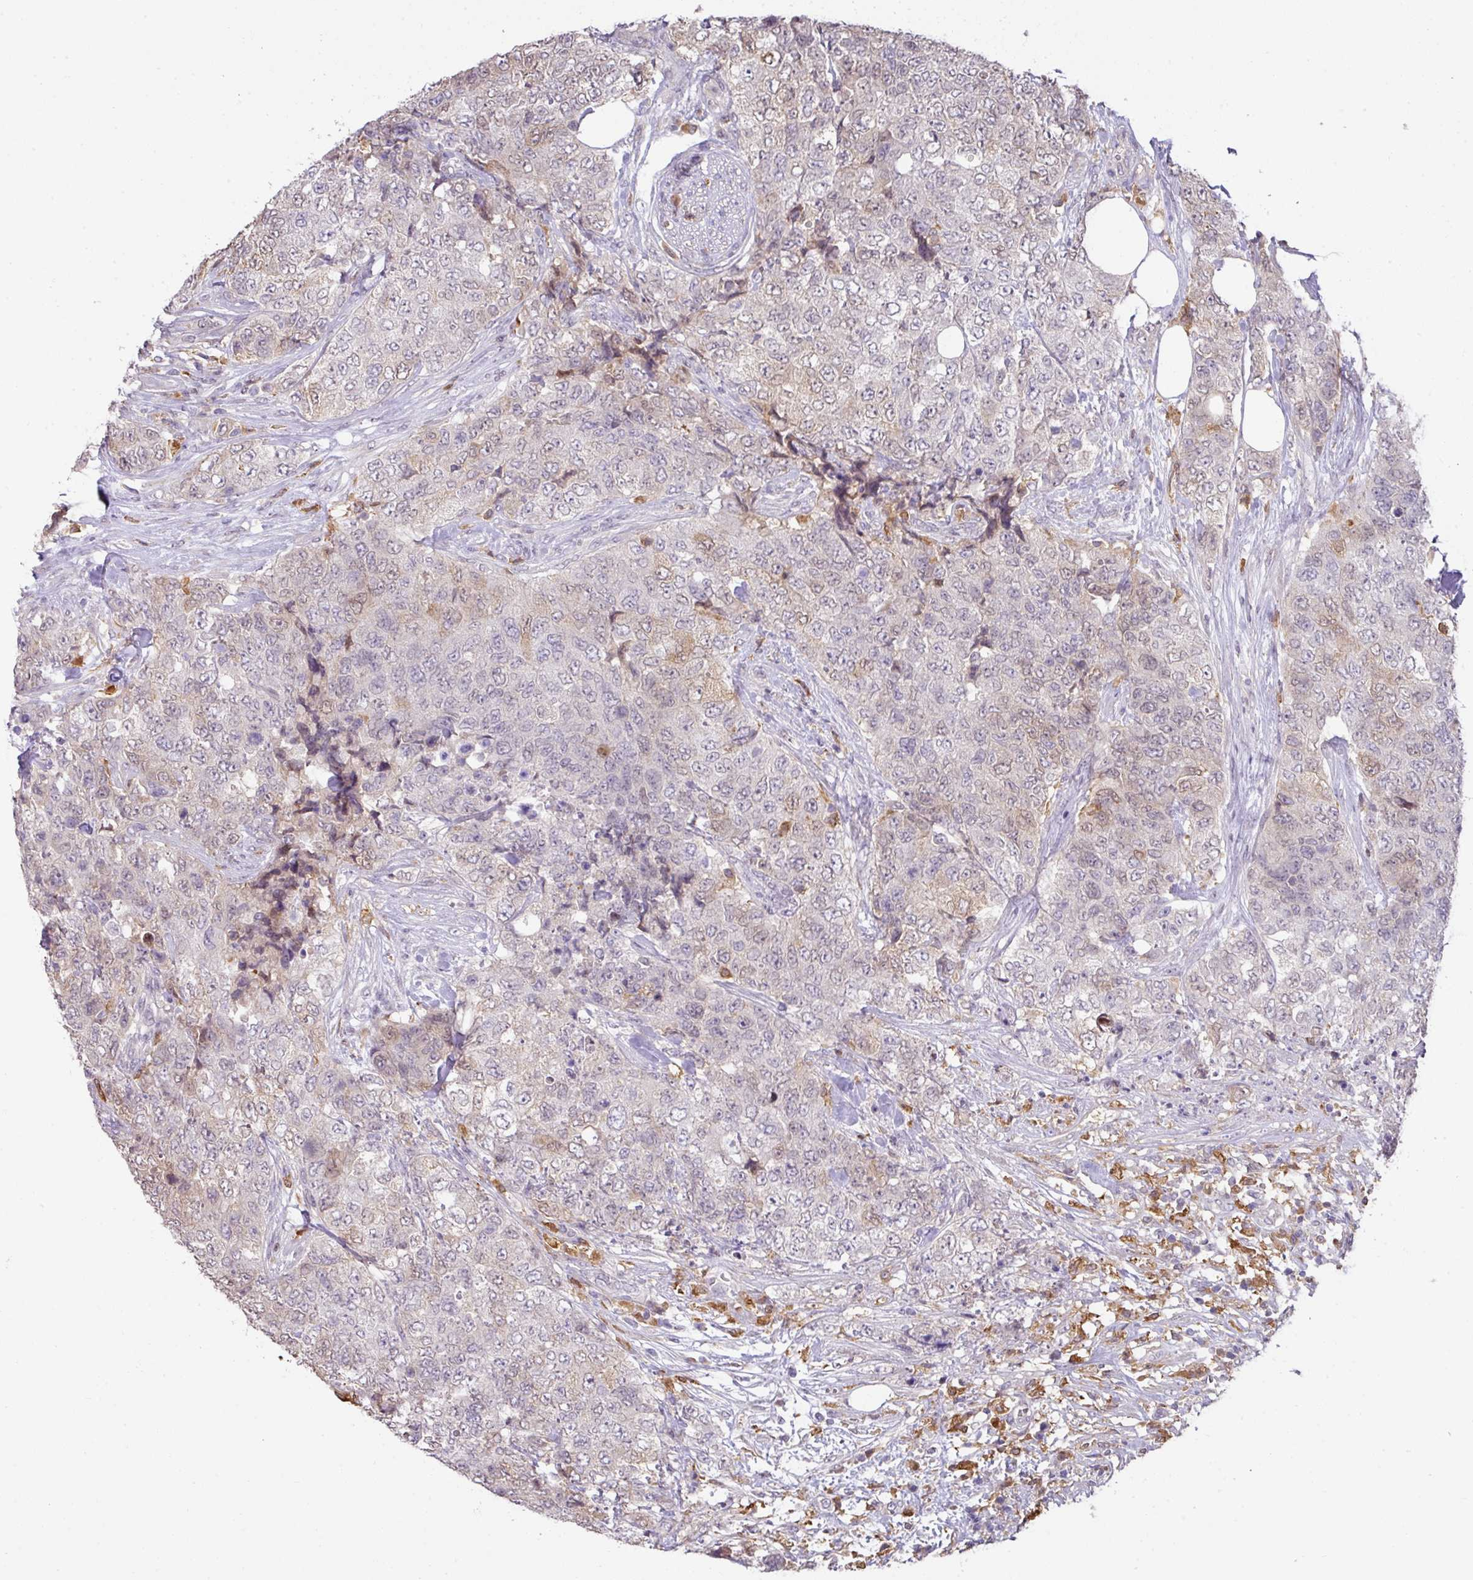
{"staining": {"intensity": "weak", "quantity": "<25%", "location": "cytoplasmic/membranous"}, "tissue": "urothelial cancer", "cell_type": "Tumor cells", "image_type": "cancer", "snomed": [{"axis": "morphology", "description": "Urothelial carcinoma, High grade"}, {"axis": "topography", "description": "Urinary bladder"}], "caption": "DAB immunohistochemical staining of urothelial cancer shows no significant staining in tumor cells.", "gene": "GCNT7", "patient": {"sex": "female", "age": 78}}